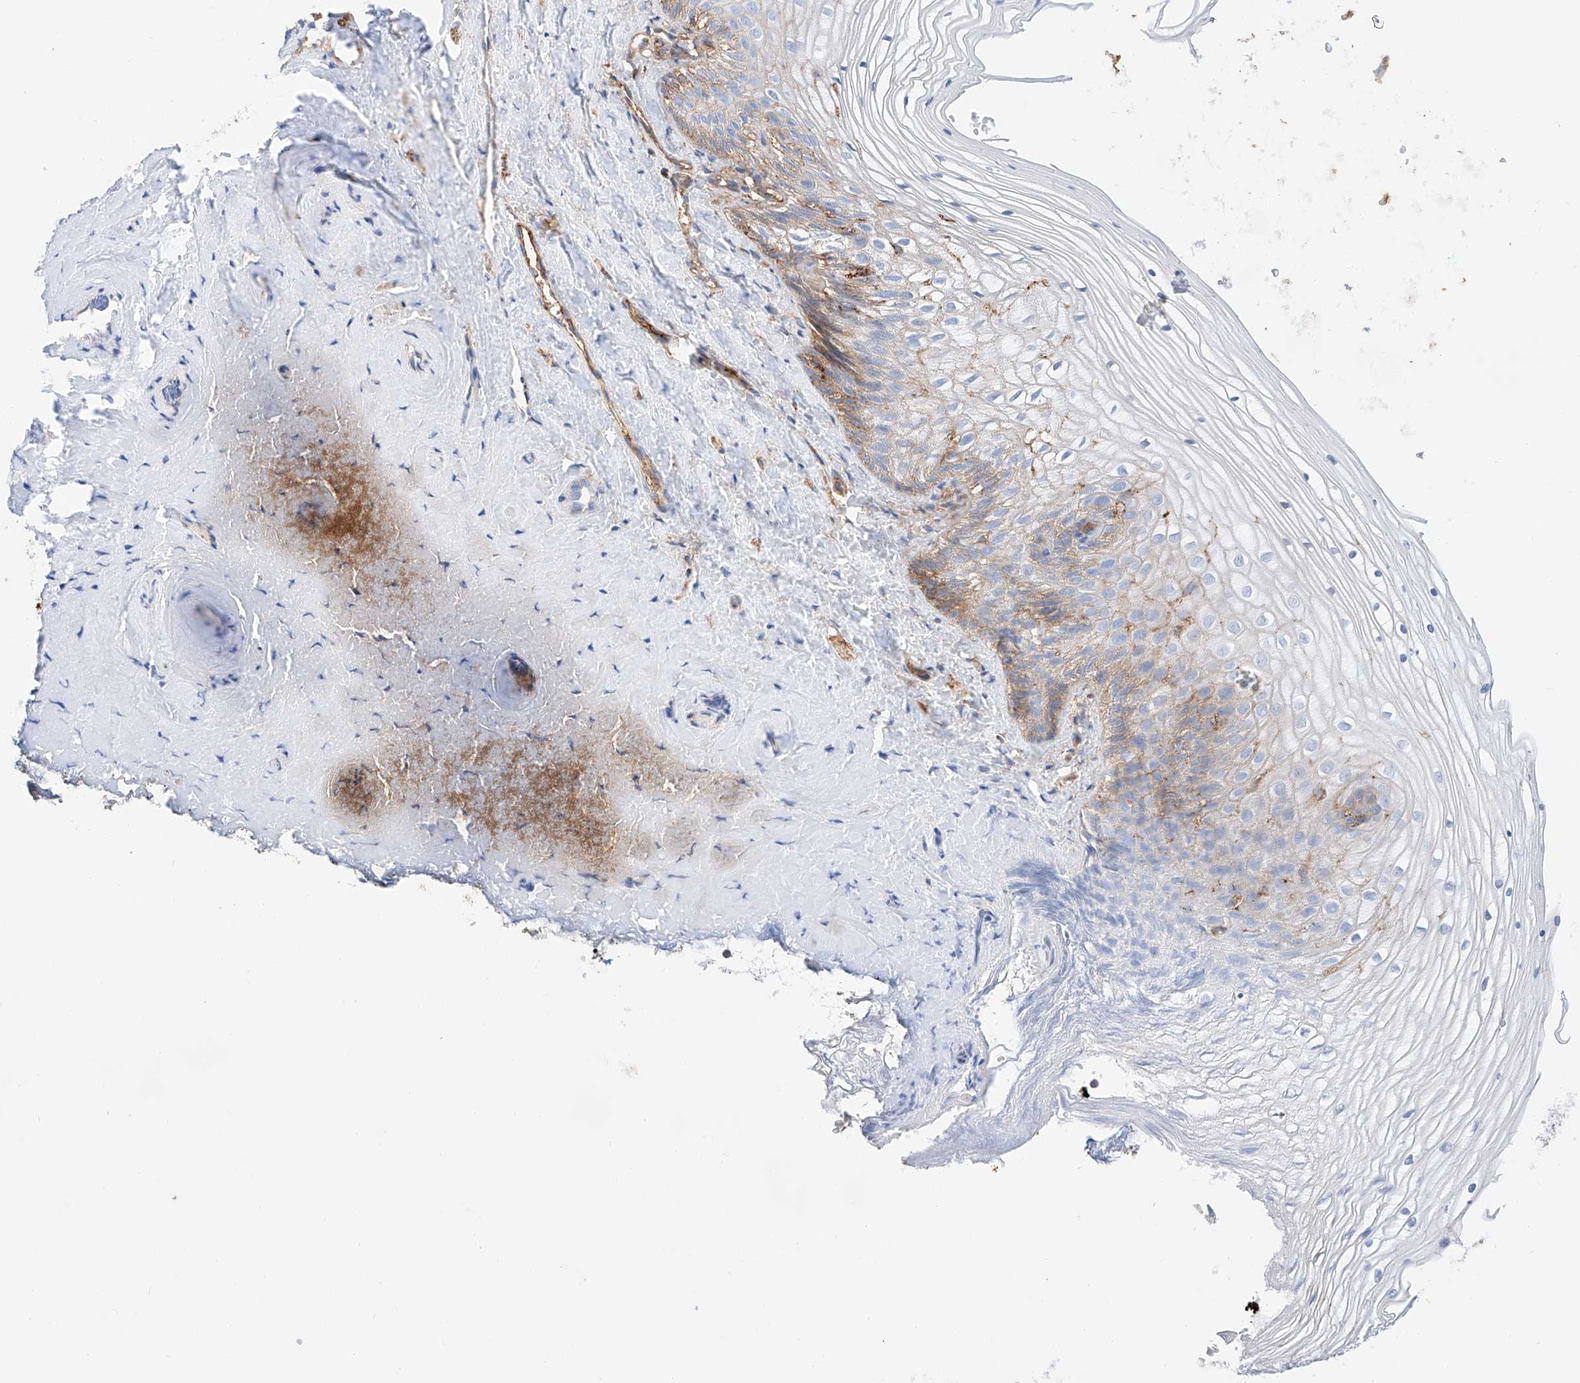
{"staining": {"intensity": "moderate", "quantity": "<25%", "location": "cytoplasmic/membranous"}, "tissue": "vagina", "cell_type": "Squamous epithelial cells", "image_type": "normal", "snomed": [{"axis": "morphology", "description": "Normal tissue, NOS"}, {"axis": "topography", "description": "Vagina"}, {"axis": "topography", "description": "Cervix"}], "caption": "Immunohistochemical staining of normal vagina exhibits low levels of moderate cytoplasmic/membranous positivity in about <25% of squamous epithelial cells.", "gene": "ENSG00000259132", "patient": {"sex": "female", "age": 40}}